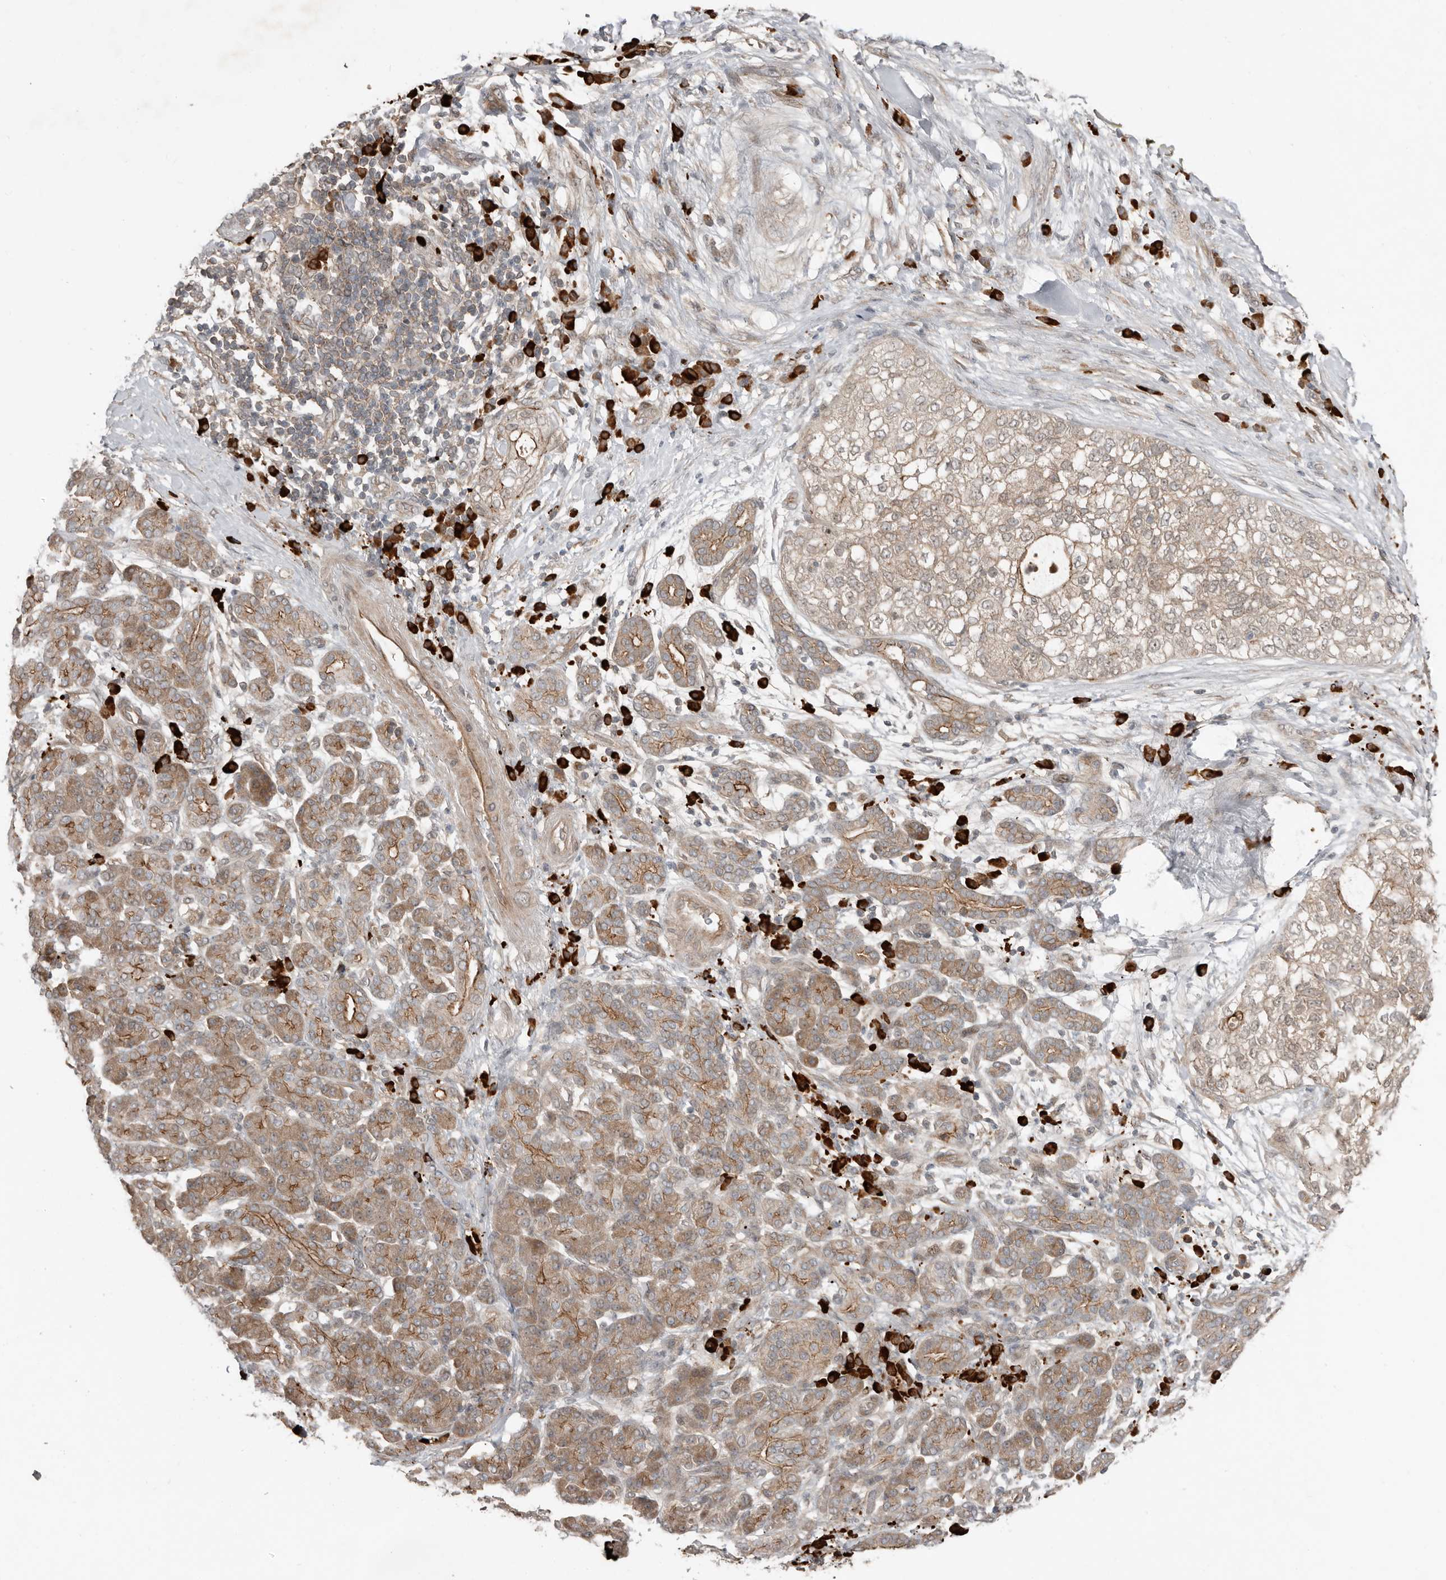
{"staining": {"intensity": "weak", "quantity": "<25%", "location": "cytoplasmic/membranous"}, "tissue": "pancreatic cancer", "cell_type": "Tumor cells", "image_type": "cancer", "snomed": [{"axis": "morphology", "description": "Adenocarcinoma, NOS"}, {"axis": "topography", "description": "Pancreas"}], "caption": "High power microscopy photomicrograph of an immunohistochemistry (IHC) photomicrograph of adenocarcinoma (pancreatic), revealing no significant staining in tumor cells.", "gene": "TEAD3", "patient": {"sex": "male", "age": 72}}